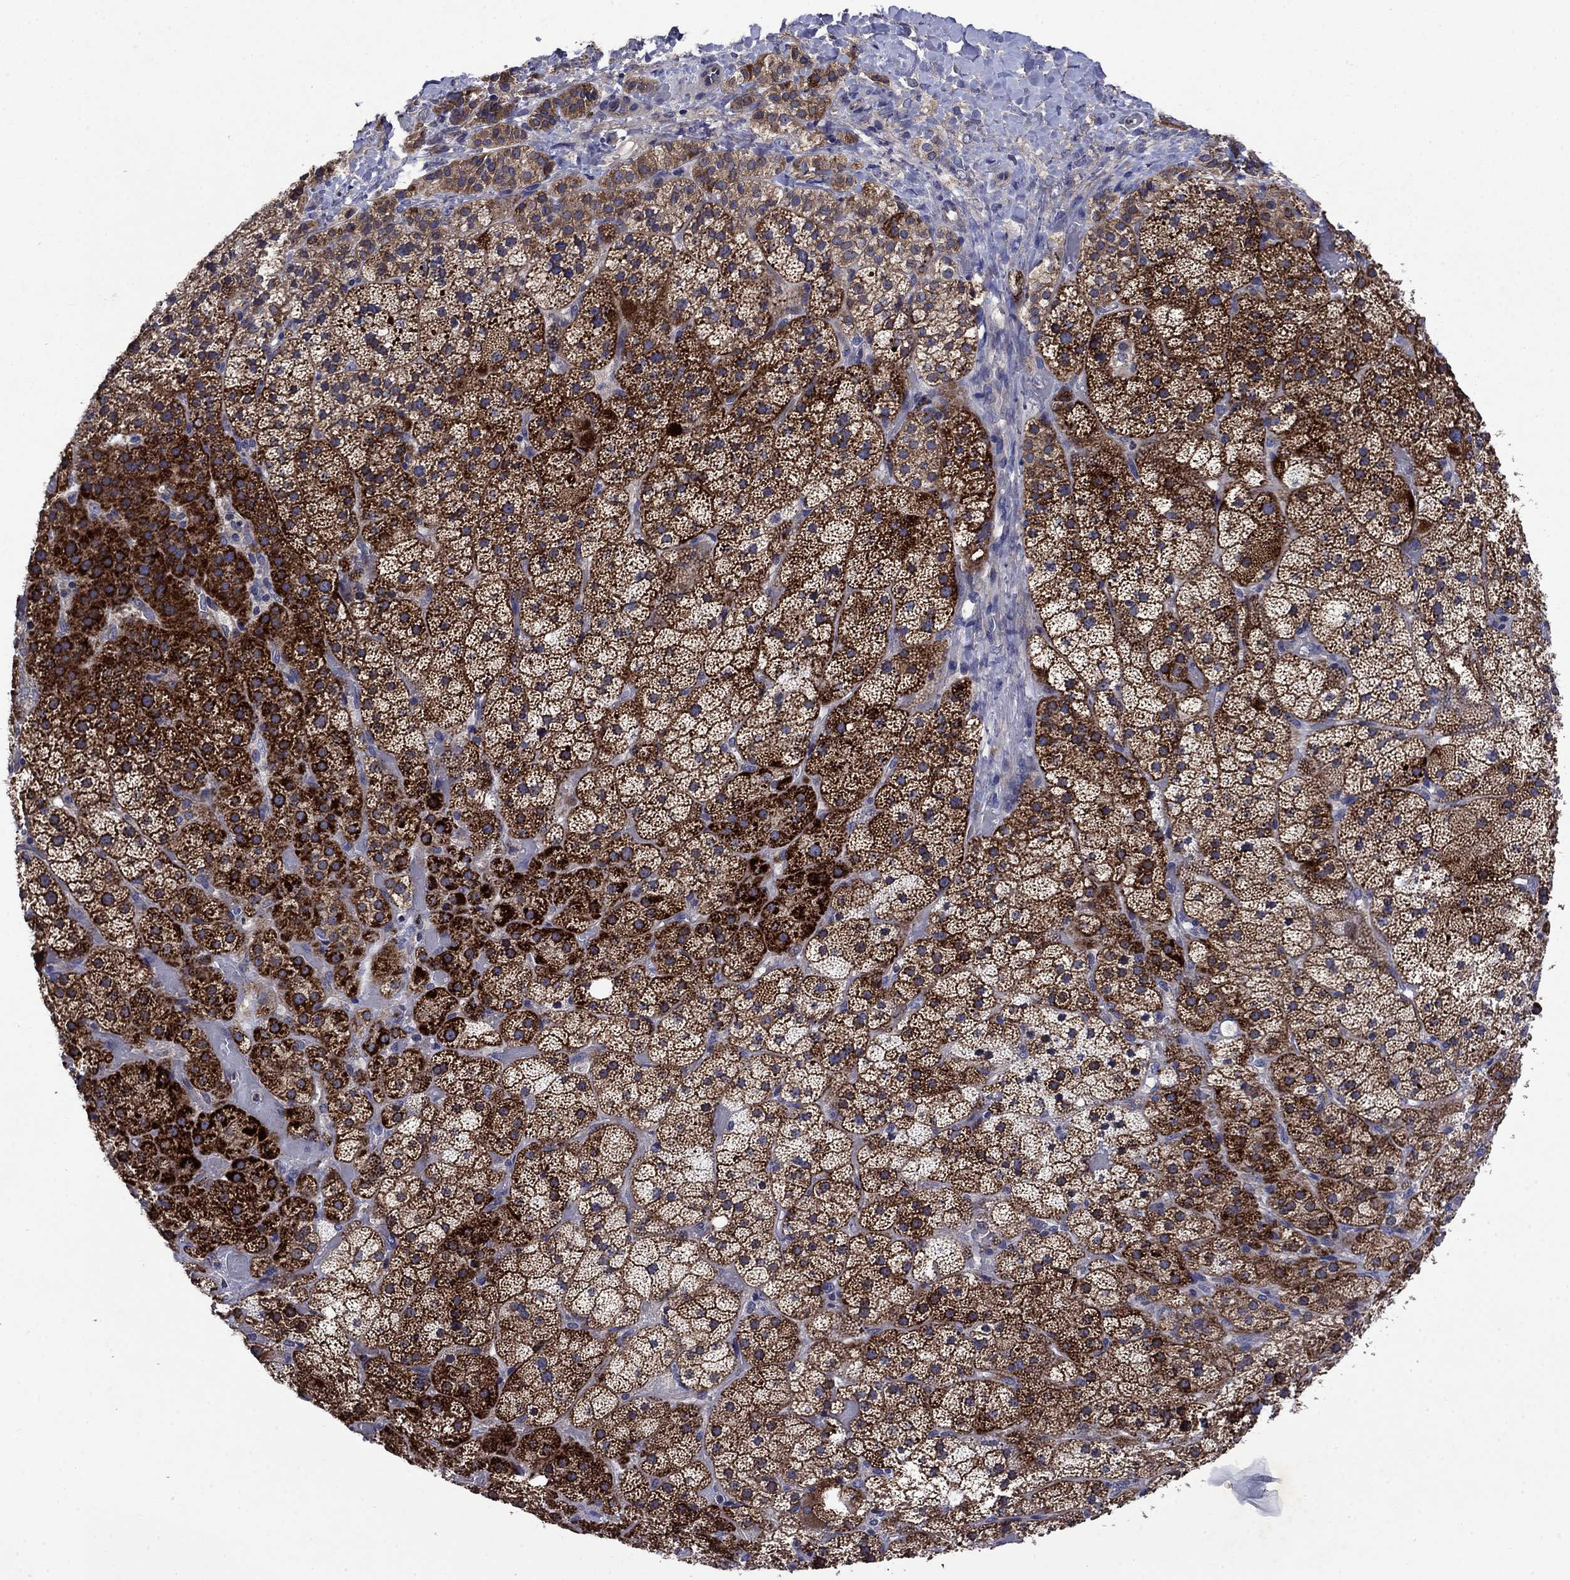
{"staining": {"intensity": "strong", "quantity": ">75%", "location": "cytoplasmic/membranous"}, "tissue": "adrenal gland", "cell_type": "Glandular cells", "image_type": "normal", "snomed": [{"axis": "morphology", "description": "Normal tissue, NOS"}, {"axis": "topography", "description": "Adrenal gland"}], "caption": "The immunohistochemical stain highlights strong cytoplasmic/membranous staining in glandular cells of unremarkable adrenal gland.", "gene": "KIF22", "patient": {"sex": "male", "age": 57}}